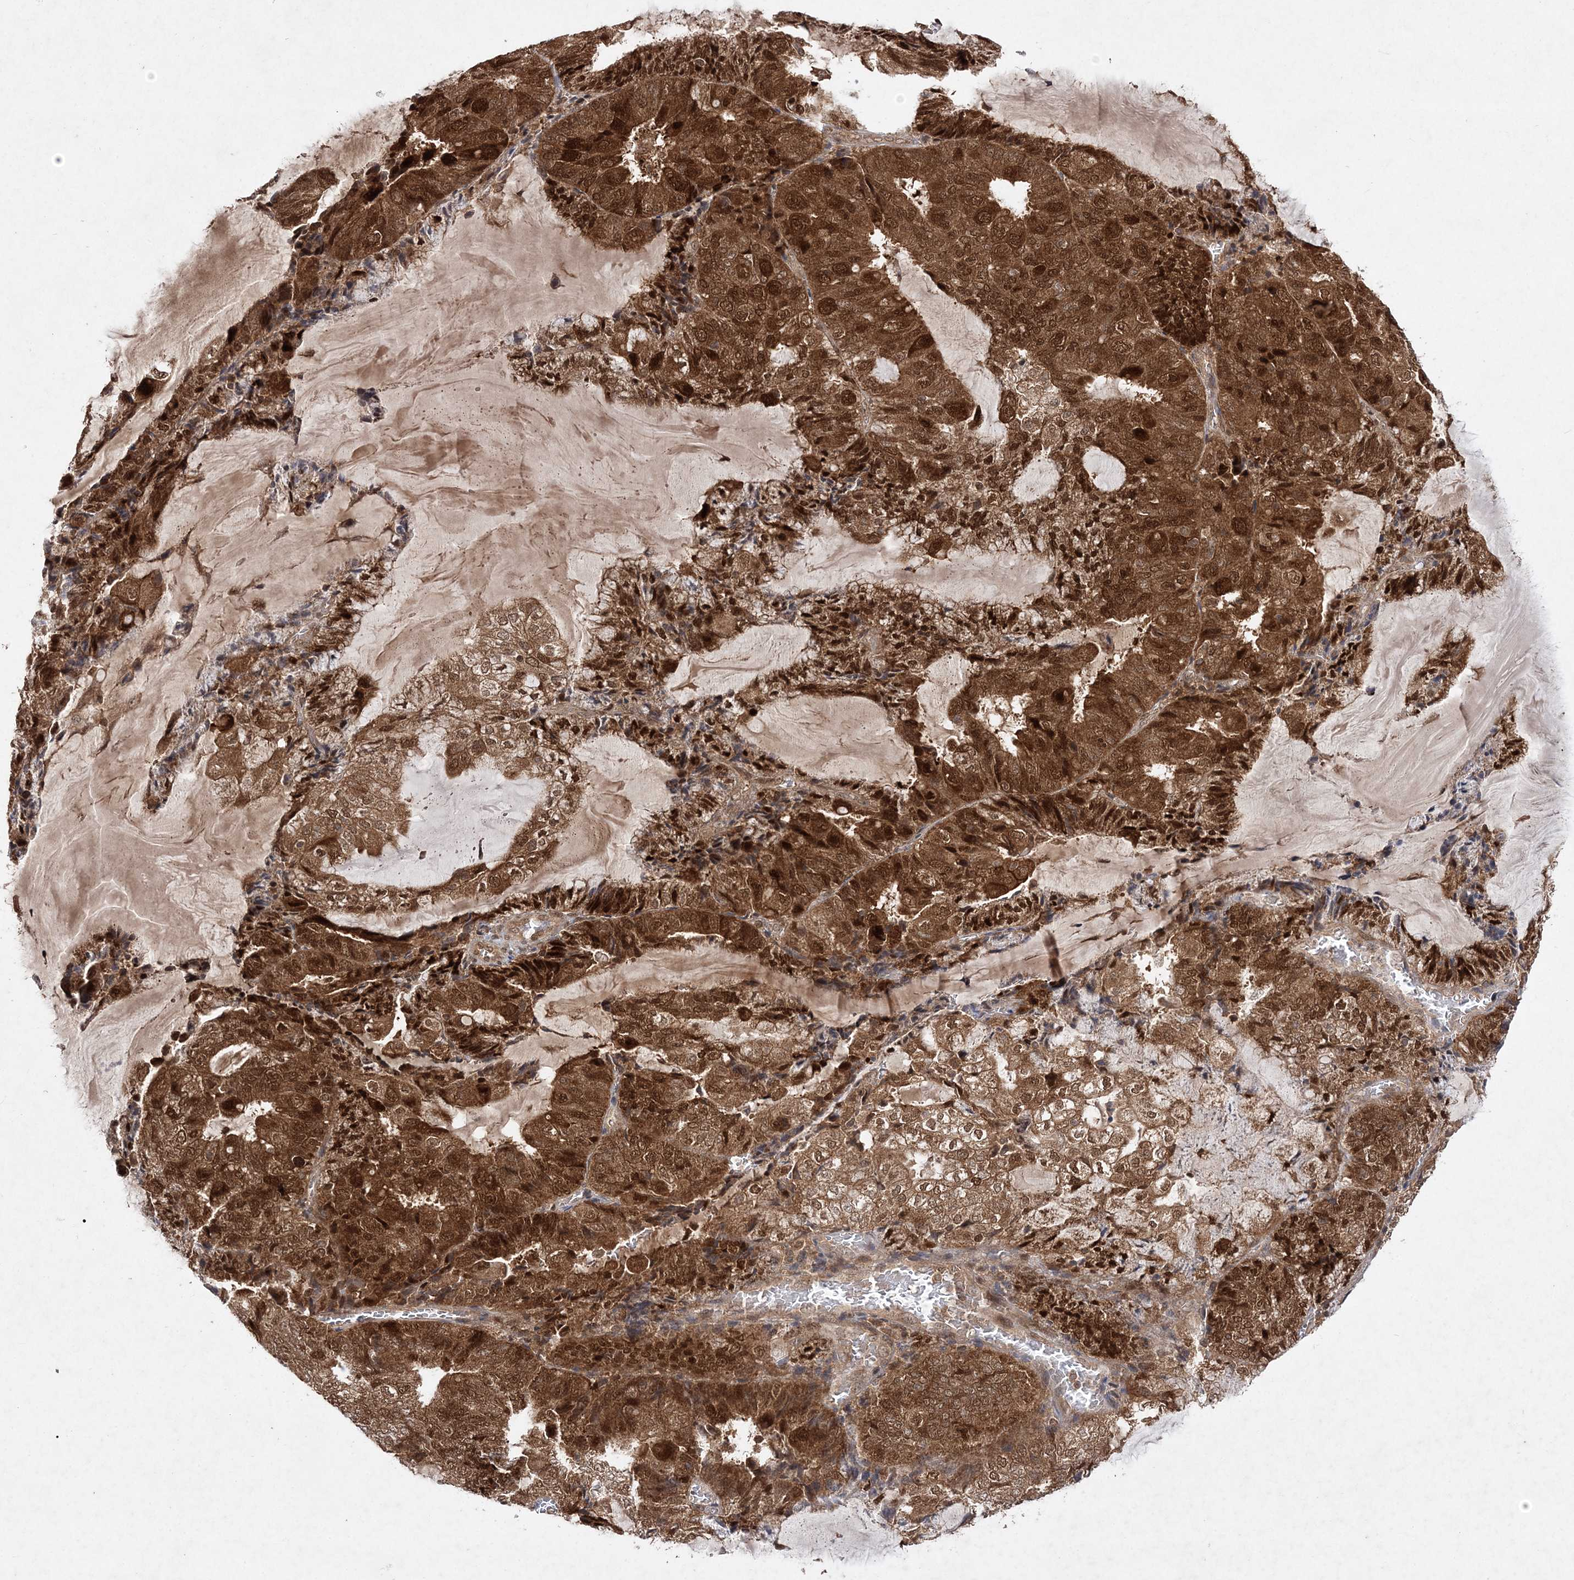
{"staining": {"intensity": "strong", "quantity": ">75%", "location": "cytoplasmic/membranous,nuclear"}, "tissue": "endometrial cancer", "cell_type": "Tumor cells", "image_type": "cancer", "snomed": [{"axis": "morphology", "description": "Adenocarcinoma, NOS"}, {"axis": "topography", "description": "Endometrium"}], "caption": "Human endometrial adenocarcinoma stained for a protein (brown) reveals strong cytoplasmic/membranous and nuclear positive staining in approximately >75% of tumor cells.", "gene": "NIF3L1", "patient": {"sex": "female", "age": 81}}